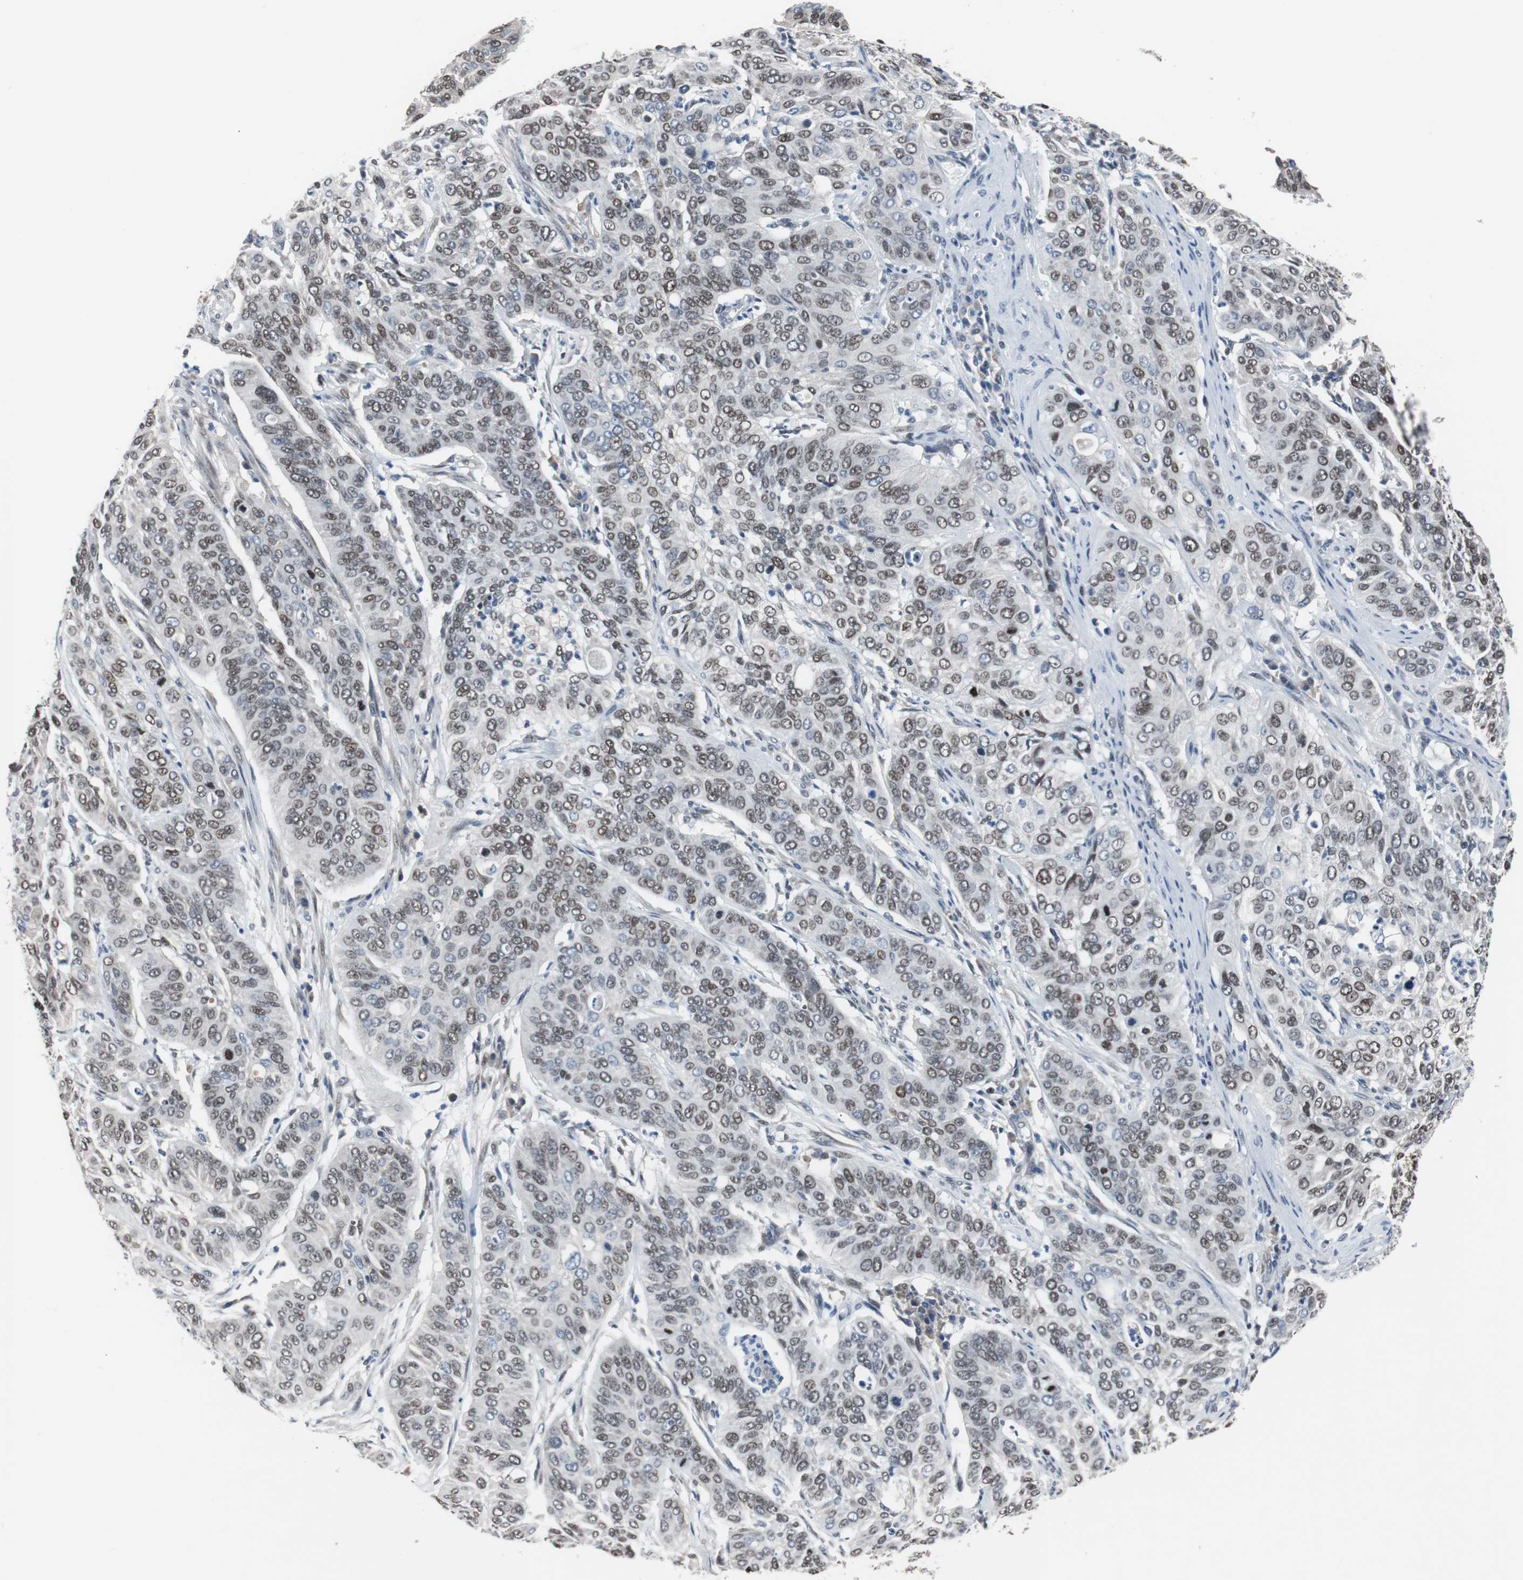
{"staining": {"intensity": "weak", "quantity": "25%-75%", "location": "nuclear"}, "tissue": "cervical cancer", "cell_type": "Tumor cells", "image_type": "cancer", "snomed": [{"axis": "morphology", "description": "Squamous cell carcinoma, NOS"}, {"axis": "topography", "description": "Cervix"}], "caption": "This micrograph reveals cervical squamous cell carcinoma stained with immunohistochemistry (IHC) to label a protein in brown. The nuclear of tumor cells show weak positivity for the protein. Nuclei are counter-stained blue.", "gene": "TP63", "patient": {"sex": "female", "age": 39}}